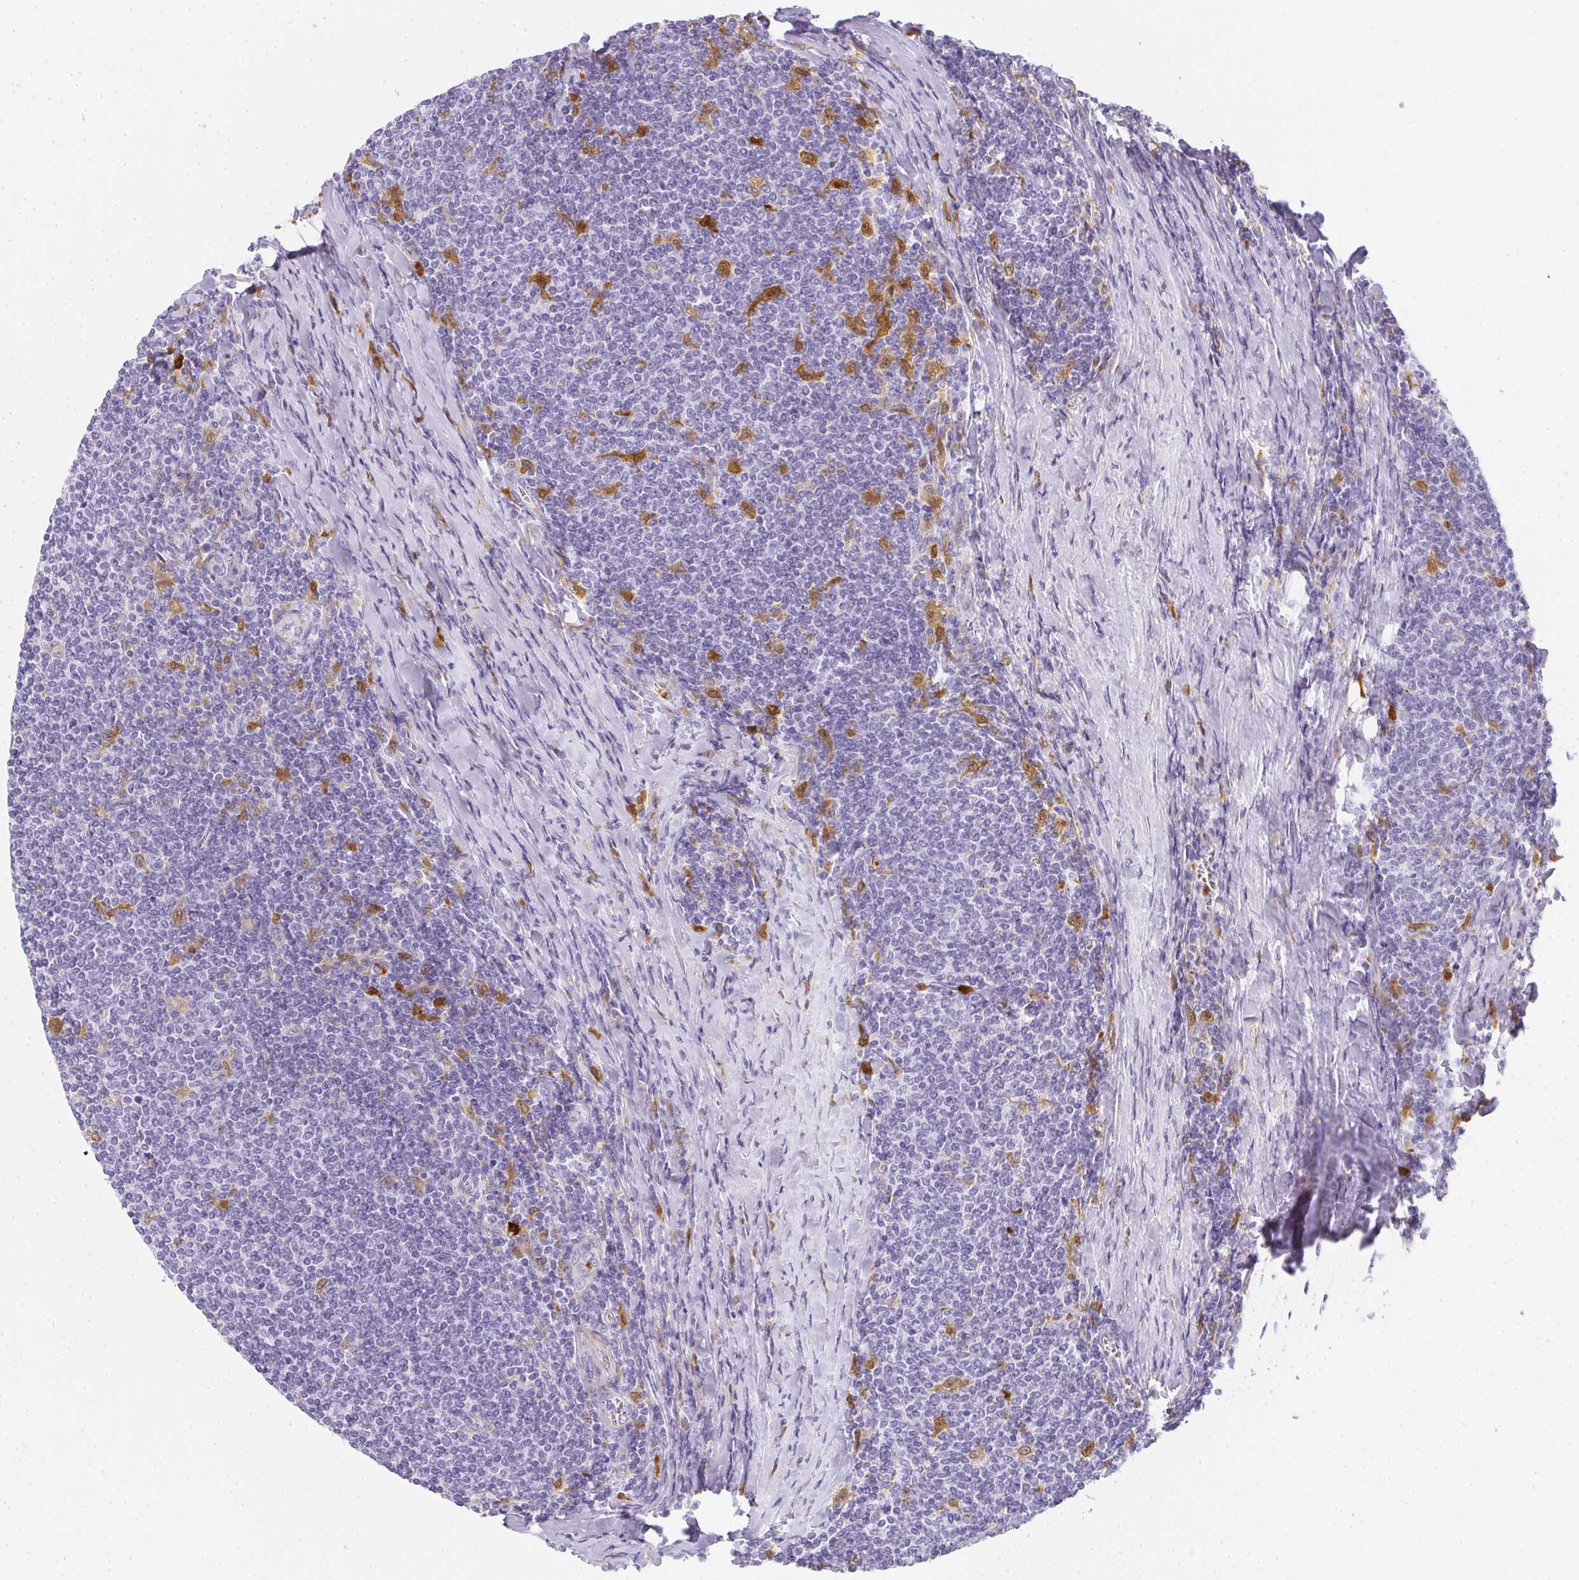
{"staining": {"intensity": "negative", "quantity": "none", "location": "none"}, "tissue": "lymphoma", "cell_type": "Tumor cells", "image_type": "cancer", "snomed": [{"axis": "morphology", "description": "Malignant lymphoma, non-Hodgkin's type, Low grade"}, {"axis": "topography", "description": "Lymph node"}], "caption": "Micrograph shows no protein staining in tumor cells of low-grade malignant lymphoma, non-Hodgkin's type tissue.", "gene": "HK3", "patient": {"sex": "male", "age": 52}}